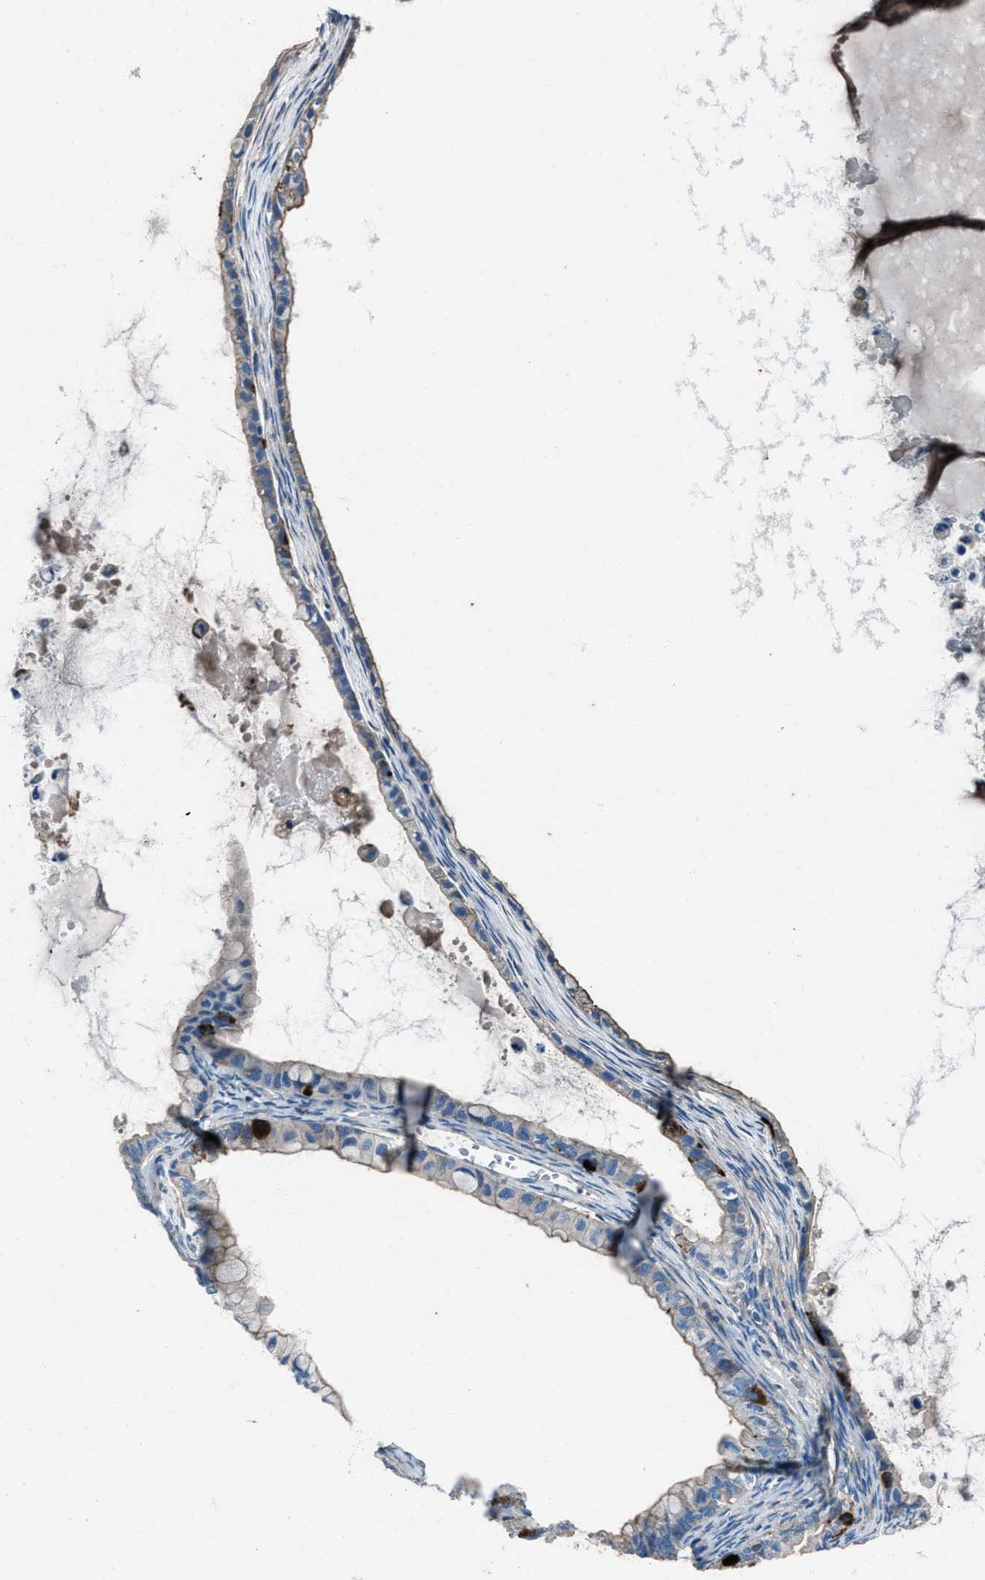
{"staining": {"intensity": "strong", "quantity": "<25%", "location": "cytoplasmic/membranous"}, "tissue": "ovarian cancer", "cell_type": "Tumor cells", "image_type": "cancer", "snomed": [{"axis": "morphology", "description": "Cystadenocarcinoma, mucinous, NOS"}, {"axis": "topography", "description": "Ovary"}], "caption": "There is medium levels of strong cytoplasmic/membranous staining in tumor cells of mucinous cystadenocarcinoma (ovarian), as demonstrated by immunohistochemical staining (brown color).", "gene": "SVIL", "patient": {"sex": "female", "age": 80}}